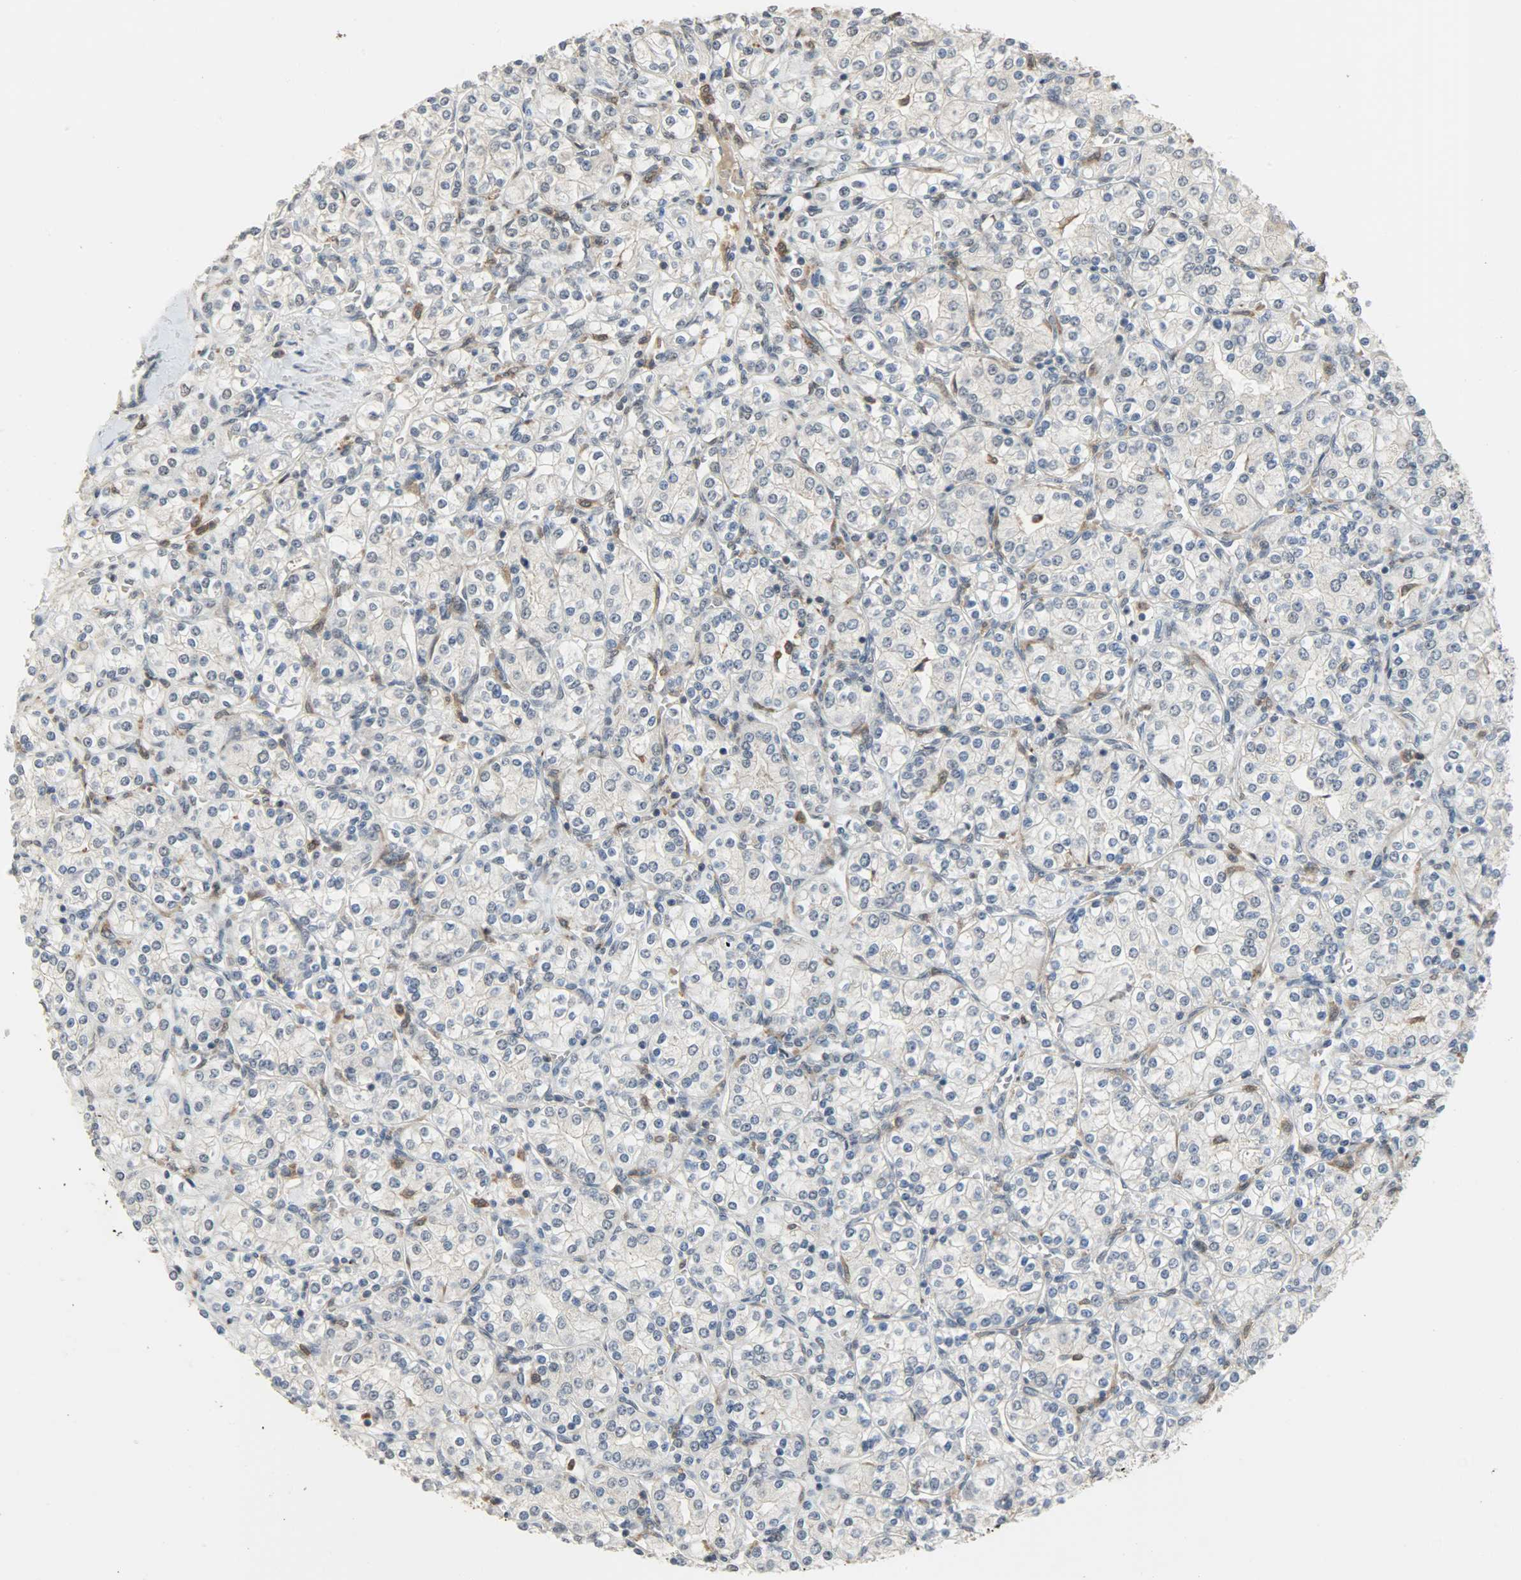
{"staining": {"intensity": "negative", "quantity": "none", "location": "none"}, "tissue": "renal cancer", "cell_type": "Tumor cells", "image_type": "cancer", "snomed": [{"axis": "morphology", "description": "Adenocarcinoma, NOS"}, {"axis": "topography", "description": "Kidney"}], "caption": "A photomicrograph of human adenocarcinoma (renal) is negative for staining in tumor cells.", "gene": "SKAP2", "patient": {"sex": "male", "age": 77}}